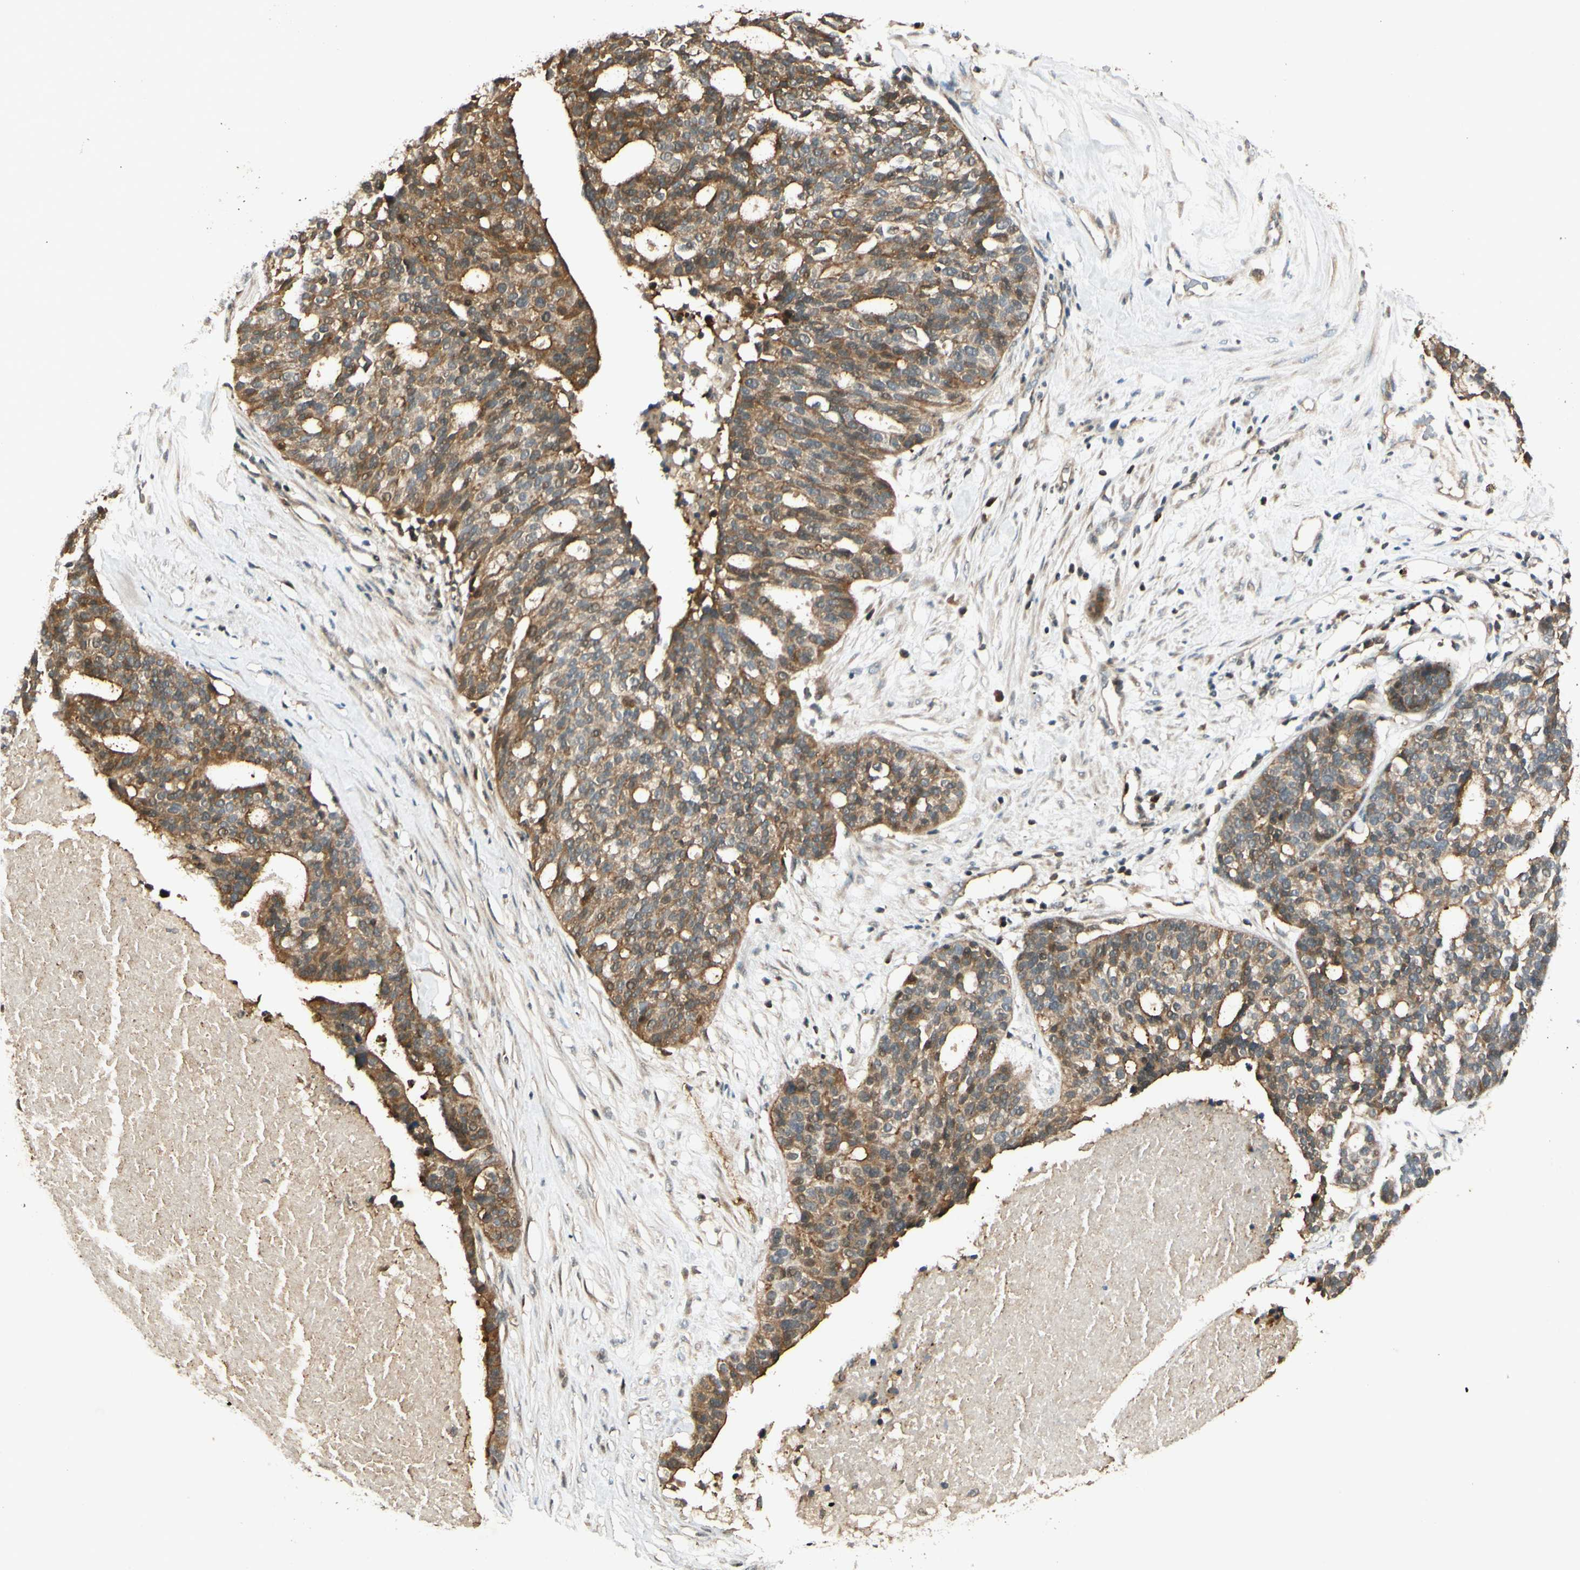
{"staining": {"intensity": "moderate", "quantity": "25%-75%", "location": "cytoplasmic/membranous"}, "tissue": "ovarian cancer", "cell_type": "Tumor cells", "image_type": "cancer", "snomed": [{"axis": "morphology", "description": "Cystadenocarcinoma, serous, NOS"}, {"axis": "topography", "description": "Ovary"}], "caption": "Moderate cytoplasmic/membranous protein expression is appreciated in about 25%-75% of tumor cells in serous cystadenocarcinoma (ovarian). The protein of interest is shown in brown color, while the nuclei are stained blue.", "gene": "EPHA8", "patient": {"sex": "female", "age": 59}}